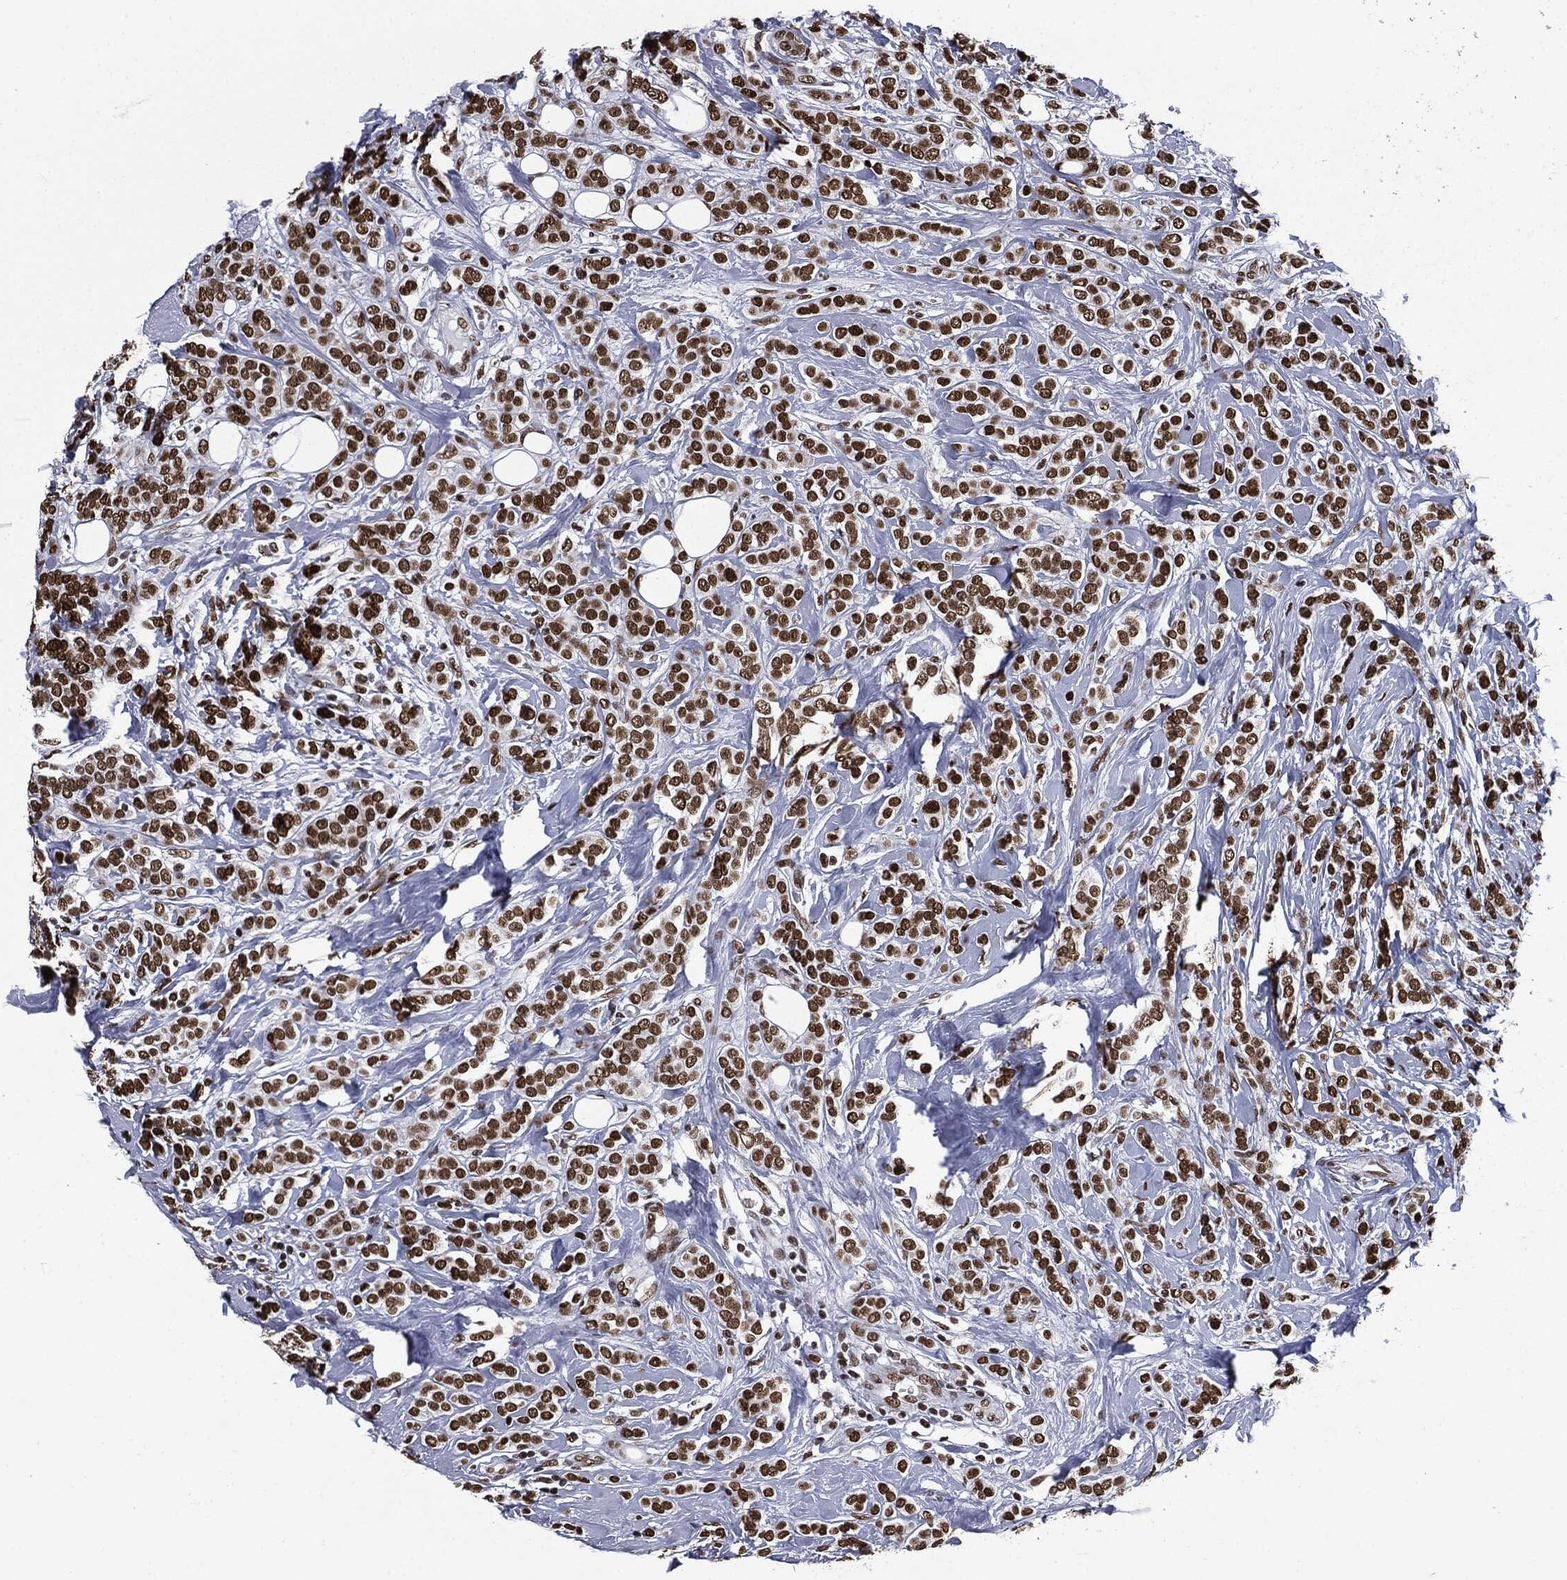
{"staining": {"intensity": "strong", "quantity": ">75%", "location": "nuclear"}, "tissue": "breast cancer", "cell_type": "Tumor cells", "image_type": "cancer", "snomed": [{"axis": "morphology", "description": "Lobular carcinoma"}, {"axis": "topography", "description": "Breast"}], "caption": "Protein staining of breast cancer (lobular carcinoma) tissue shows strong nuclear expression in approximately >75% of tumor cells.", "gene": "MSH2", "patient": {"sex": "female", "age": 49}}